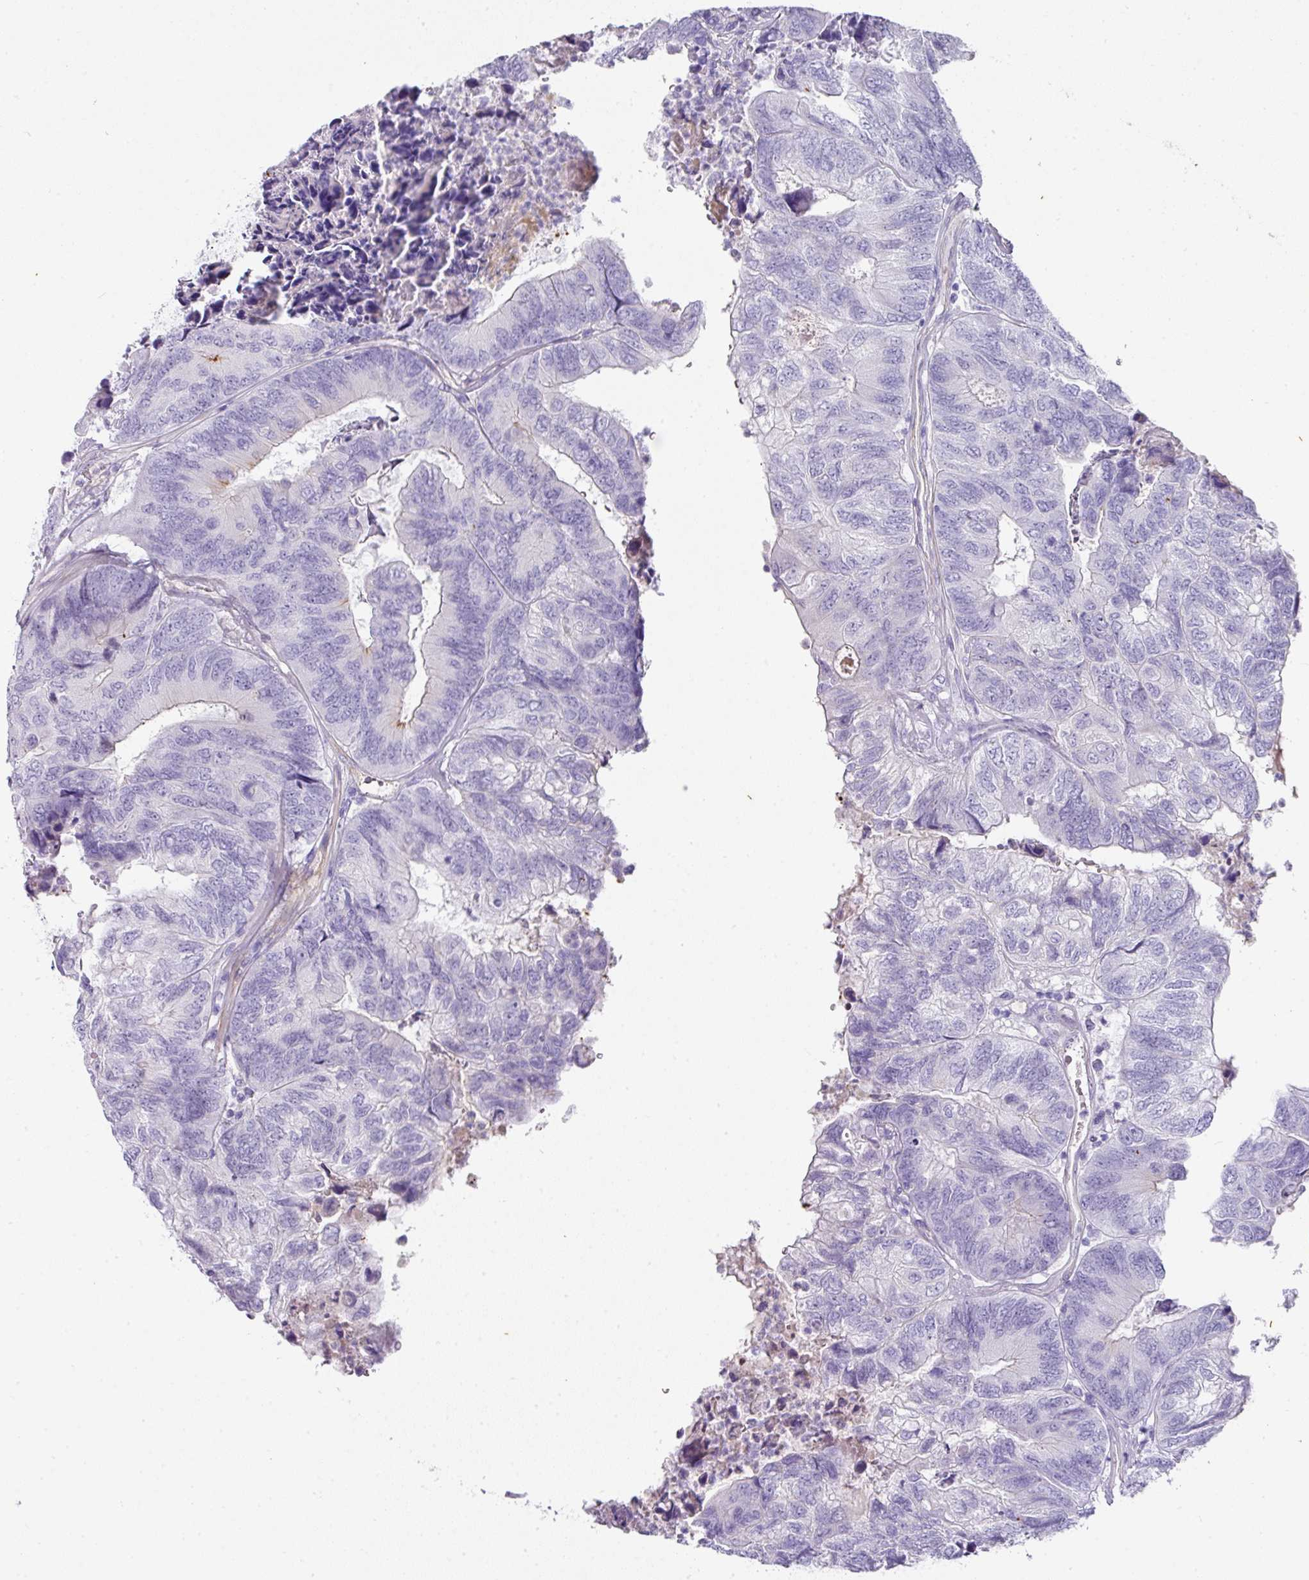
{"staining": {"intensity": "negative", "quantity": "none", "location": "none"}, "tissue": "colorectal cancer", "cell_type": "Tumor cells", "image_type": "cancer", "snomed": [{"axis": "morphology", "description": "Adenocarcinoma, NOS"}, {"axis": "topography", "description": "Colon"}], "caption": "This is an immunohistochemistry (IHC) histopathology image of colorectal cancer (adenocarcinoma). There is no expression in tumor cells.", "gene": "OR52N1", "patient": {"sex": "female", "age": 67}}